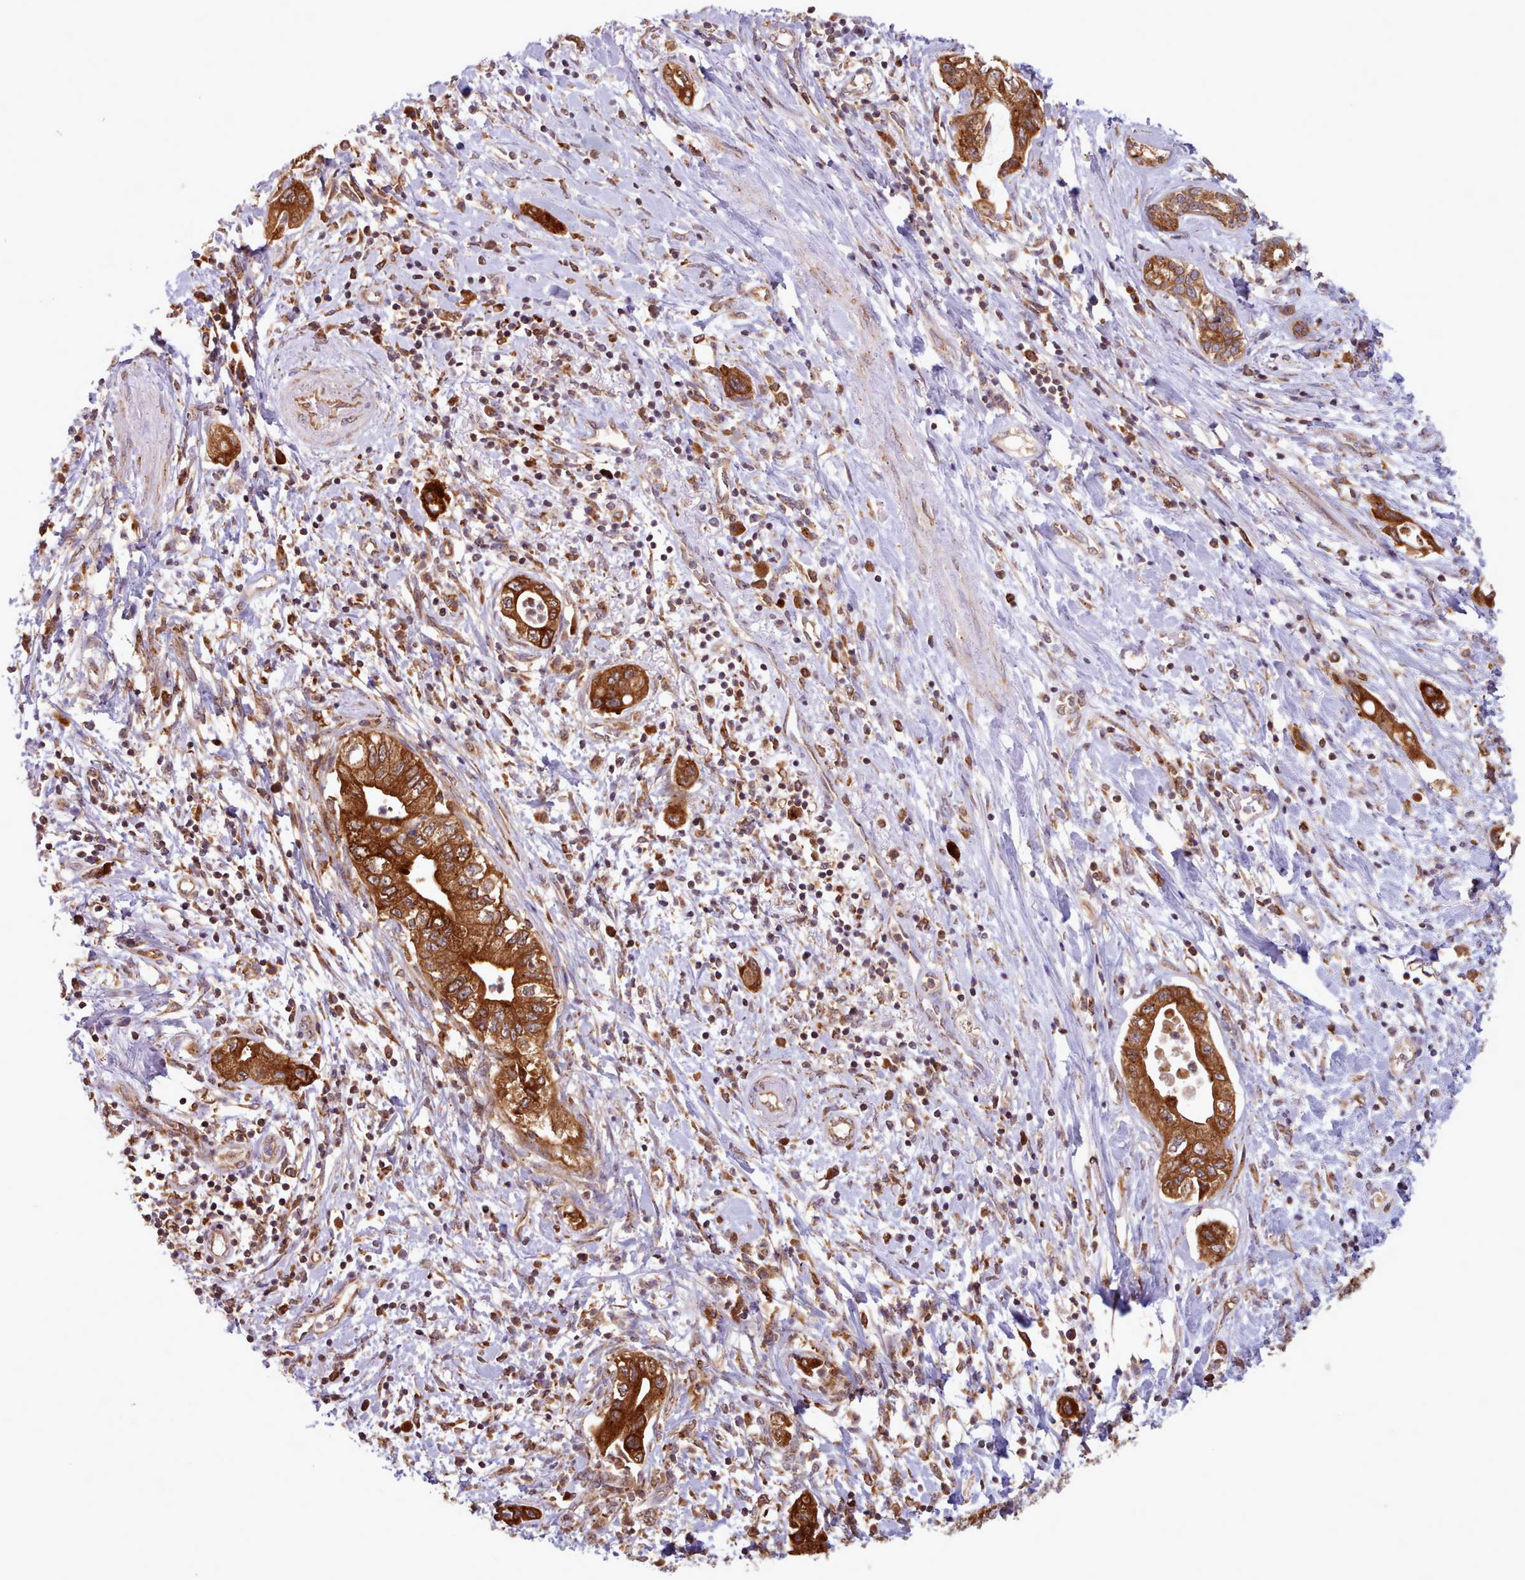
{"staining": {"intensity": "strong", "quantity": ">75%", "location": "cytoplasmic/membranous"}, "tissue": "pancreatic cancer", "cell_type": "Tumor cells", "image_type": "cancer", "snomed": [{"axis": "morphology", "description": "Adenocarcinoma, NOS"}, {"axis": "topography", "description": "Pancreas"}], "caption": "Pancreatic adenocarcinoma tissue shows strong cytoplasmic/membranous positivity in approximately >75% of tumor cells", "gene": "CRYBG1", "patient": {"sex": "female", "age": 73}}